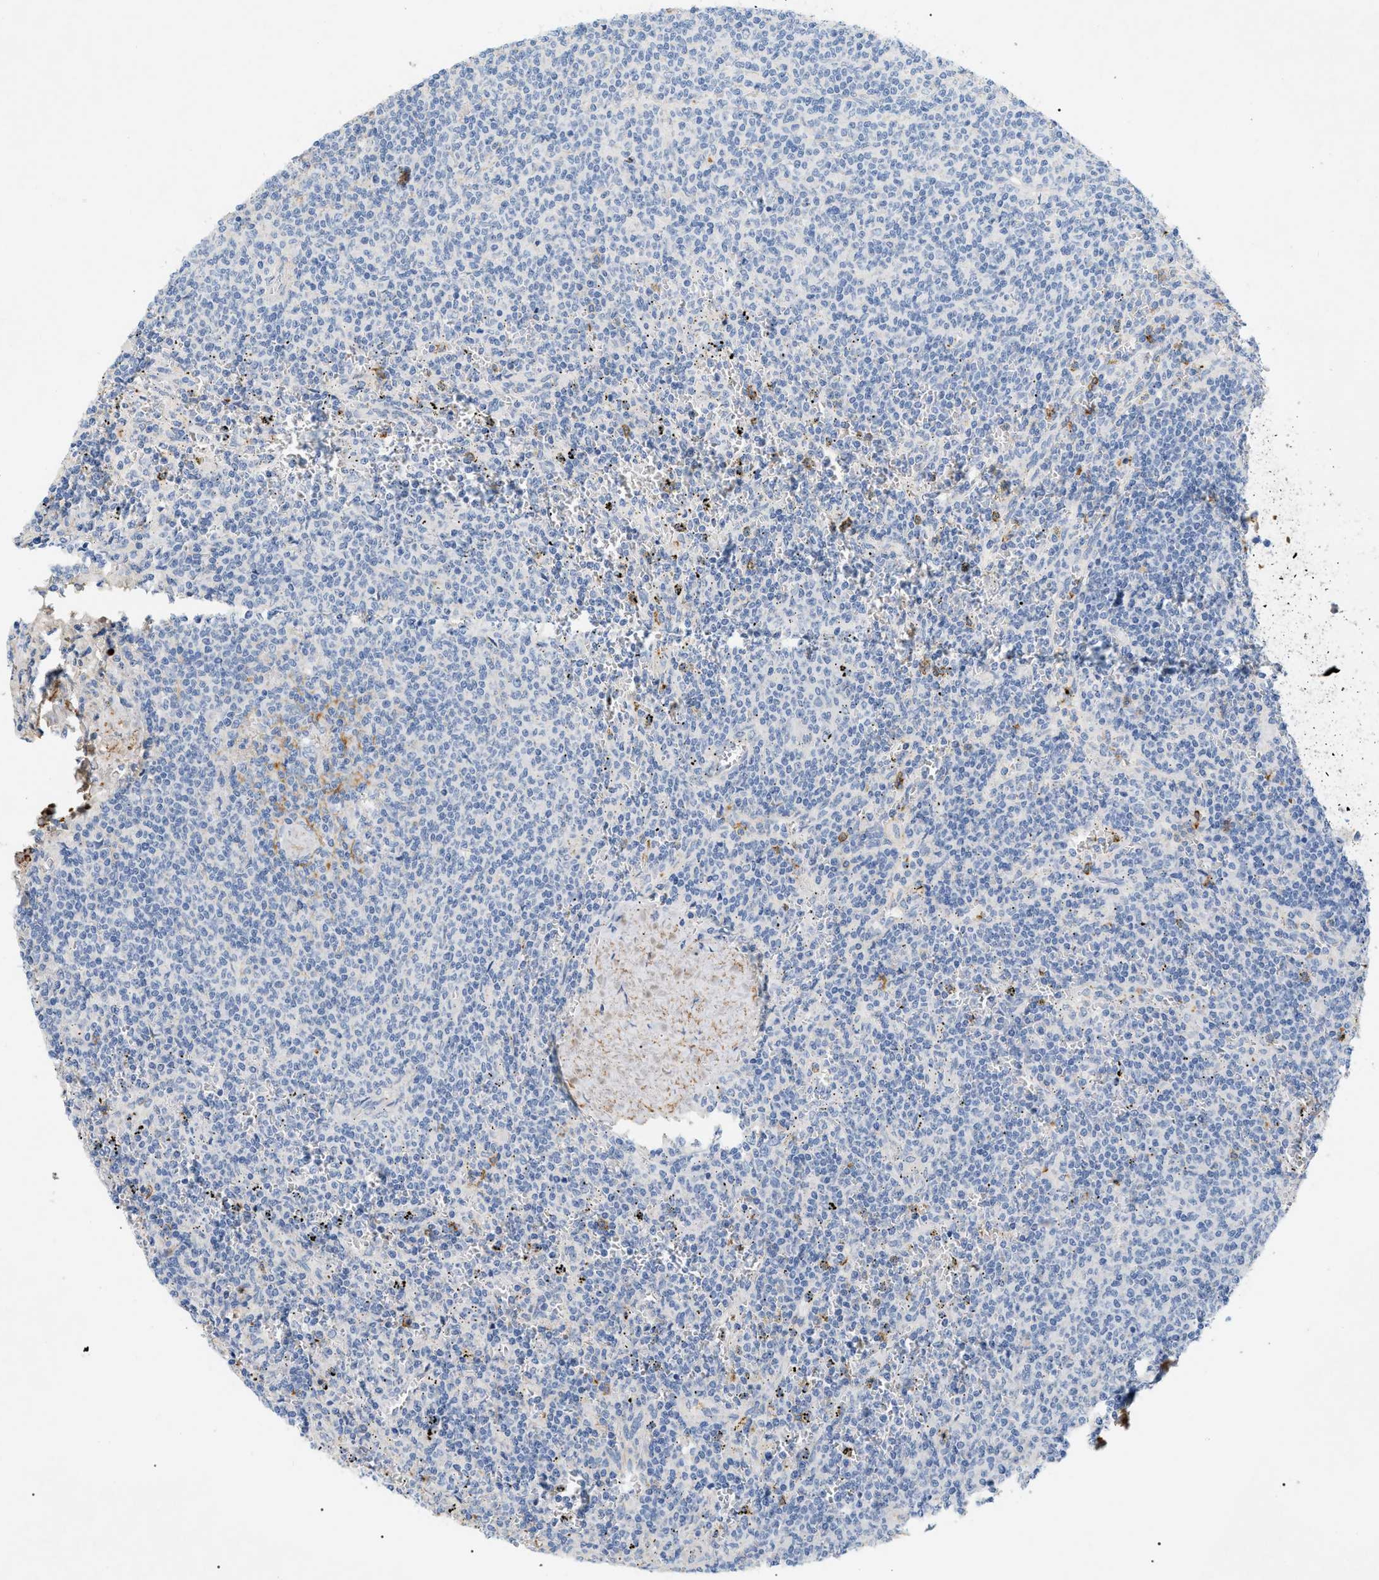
{"staining": {"intensity": "negative", "quantity": "none", "location": "none"}, "tissue": "lymphoma", "cell_type": "Tumor cells", "image_type": "cancer", "snomed": [{"axis": "morphology", "description": "Malignant lymphoma, non-Hodgkin's type, Low grade"}, {"axis": "topography", "description": "Spleen"}], "caption": "Immunohistochemical staining of human low-grade malignant lymphoma, non-Hodgkin's type exhibits no significant expression in tumor cells.", "gene": "CFH", "patient": {"sex": "female", "age": 50}}